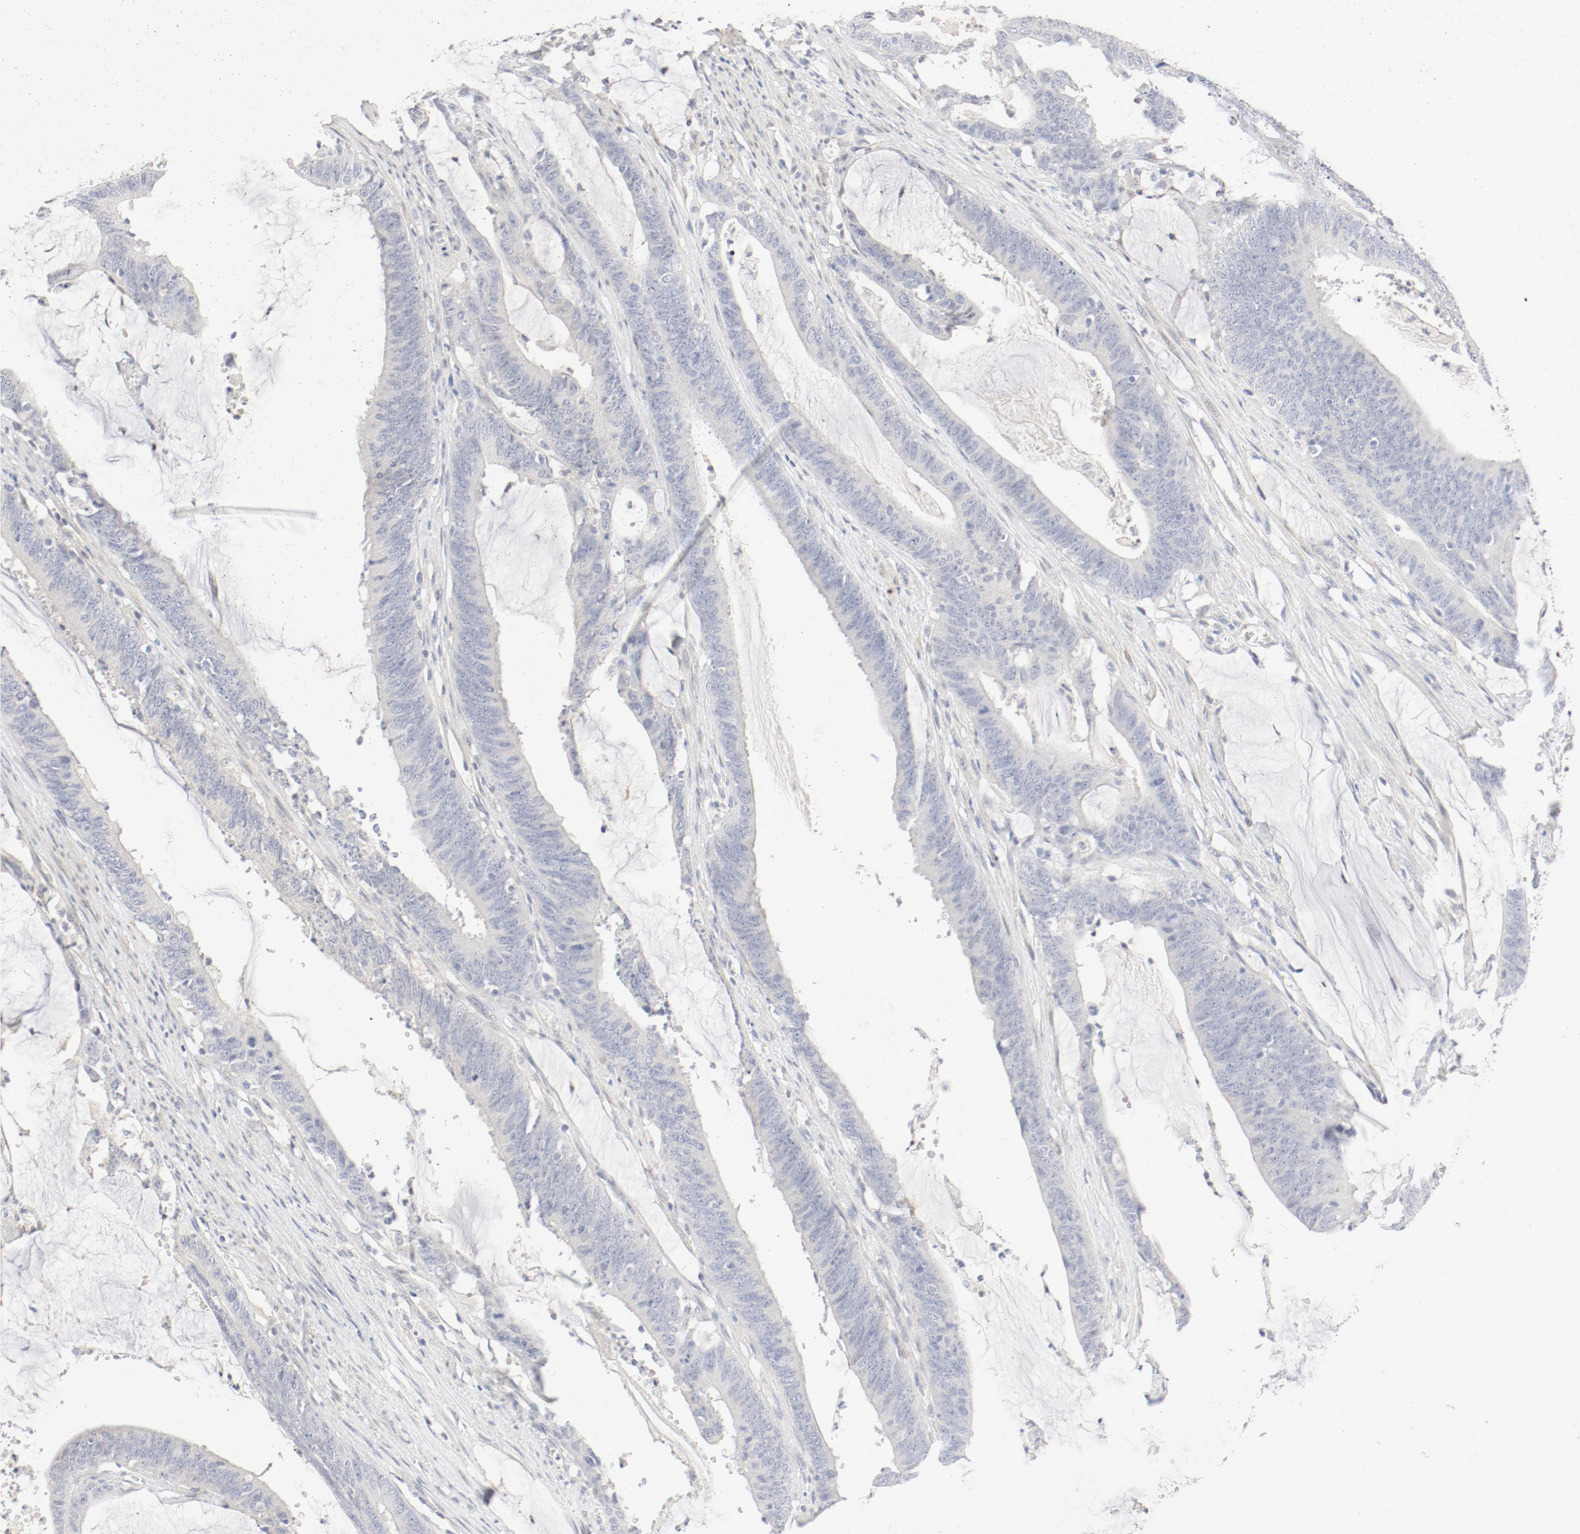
{"staining": {"intensity": "negative", "quantity": "none", "location": "none"}, "tissue": "colorectal cancer", "cell_type": "Tumor cells", "image_type": "cancer", "snomed": [{"axis": "morphology", "description": "Adenocarcinoma, NOS"}, {"axis": "topography", "description": "Rectum"}], "caption": "Immunohistochemistry of human colorectal adenocarcinoma demonstrates no expression in tumor cells.", "gene": "PGM1", "patient": {"sex": "female", "age": 66}}